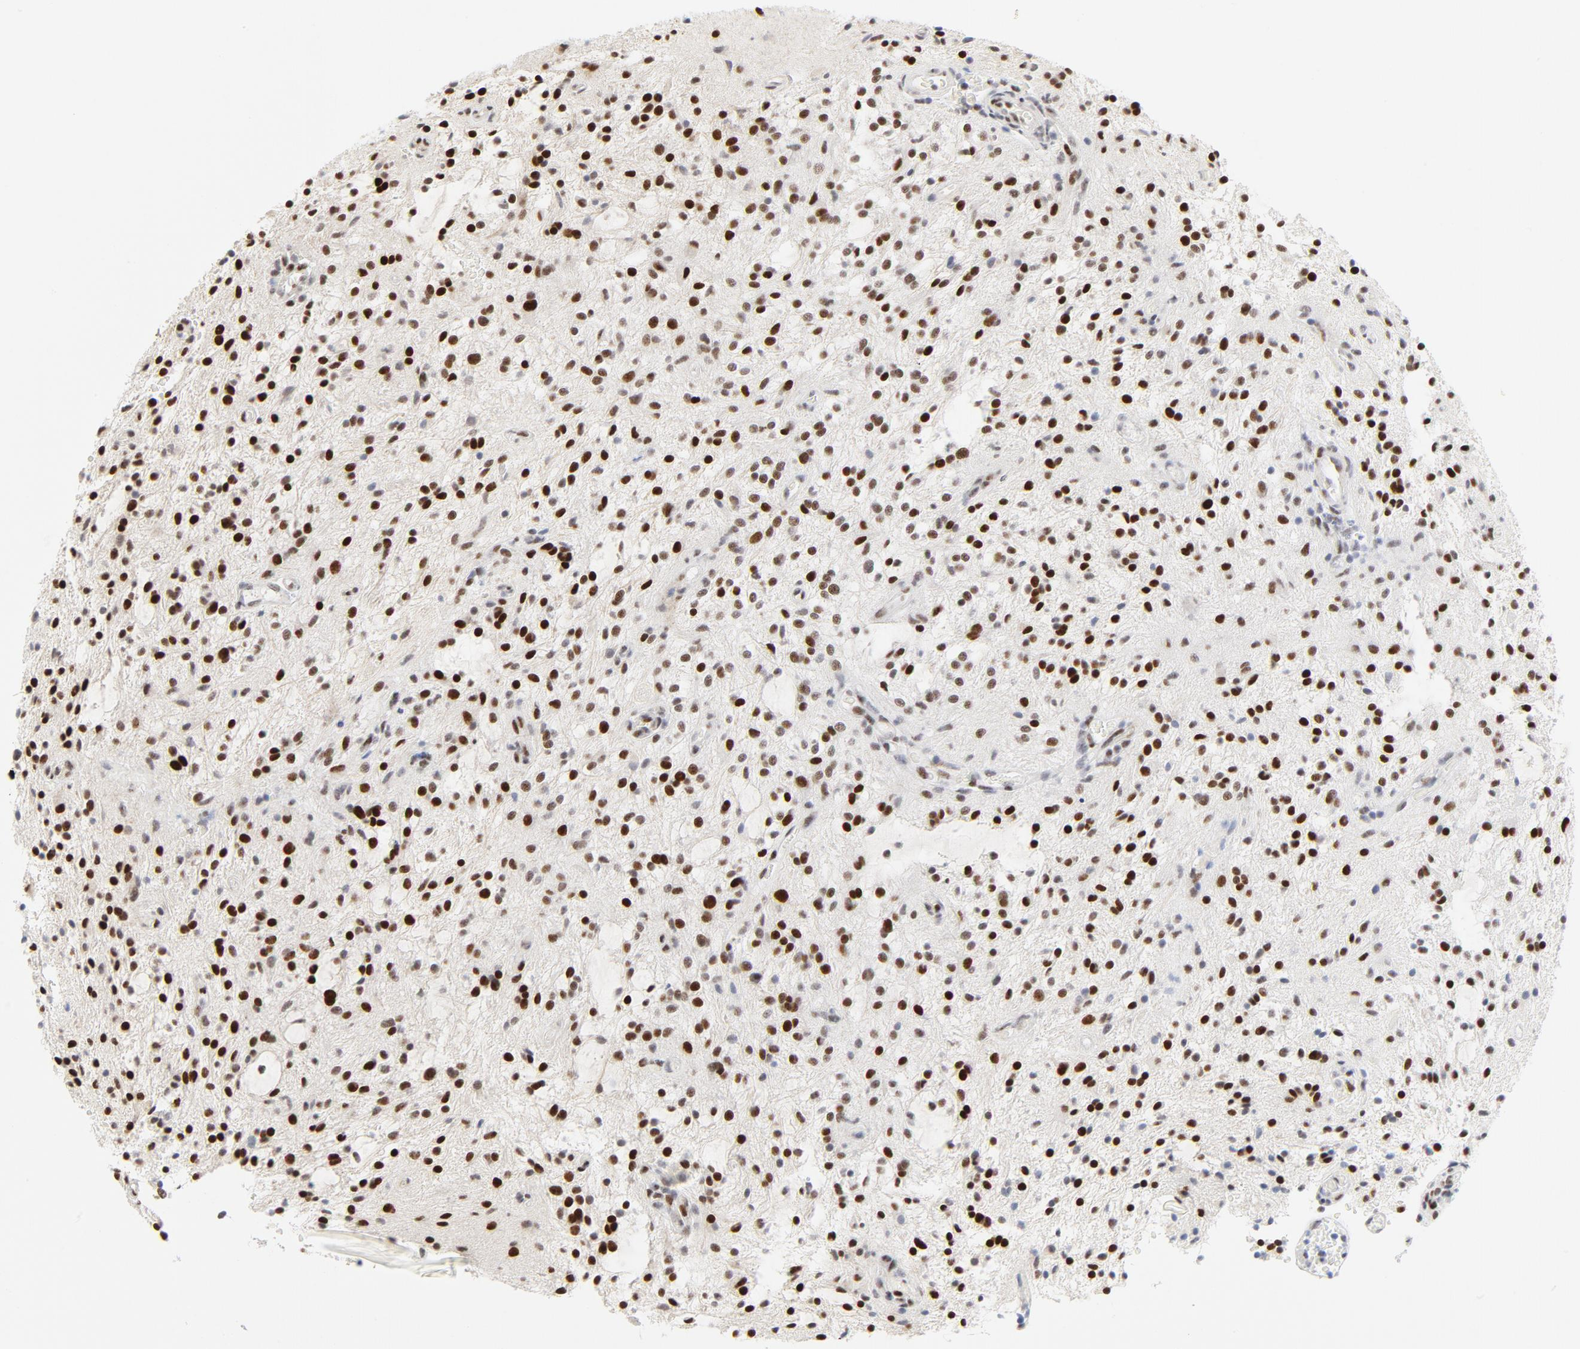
{"staining": {"intensity": "strong", "quantity": ">75%", "location": "nuclear"}, "tissue": "glioma", "cell_type": "Tumor cells", "image_type": "cancer", "snomed": [{"axis": "morphology", "description": "Glioma, malignant, NOS"}, {"axis": "topography", "description": "Cerebellum"}], "caption": "This micrograph reveals immunohistochemistry staining of glioma, with high strong nuclear expression in approximately >75% of tumor cells.", "gene": "GTF2I", "patient": {"sex": "female", "age": 10}}